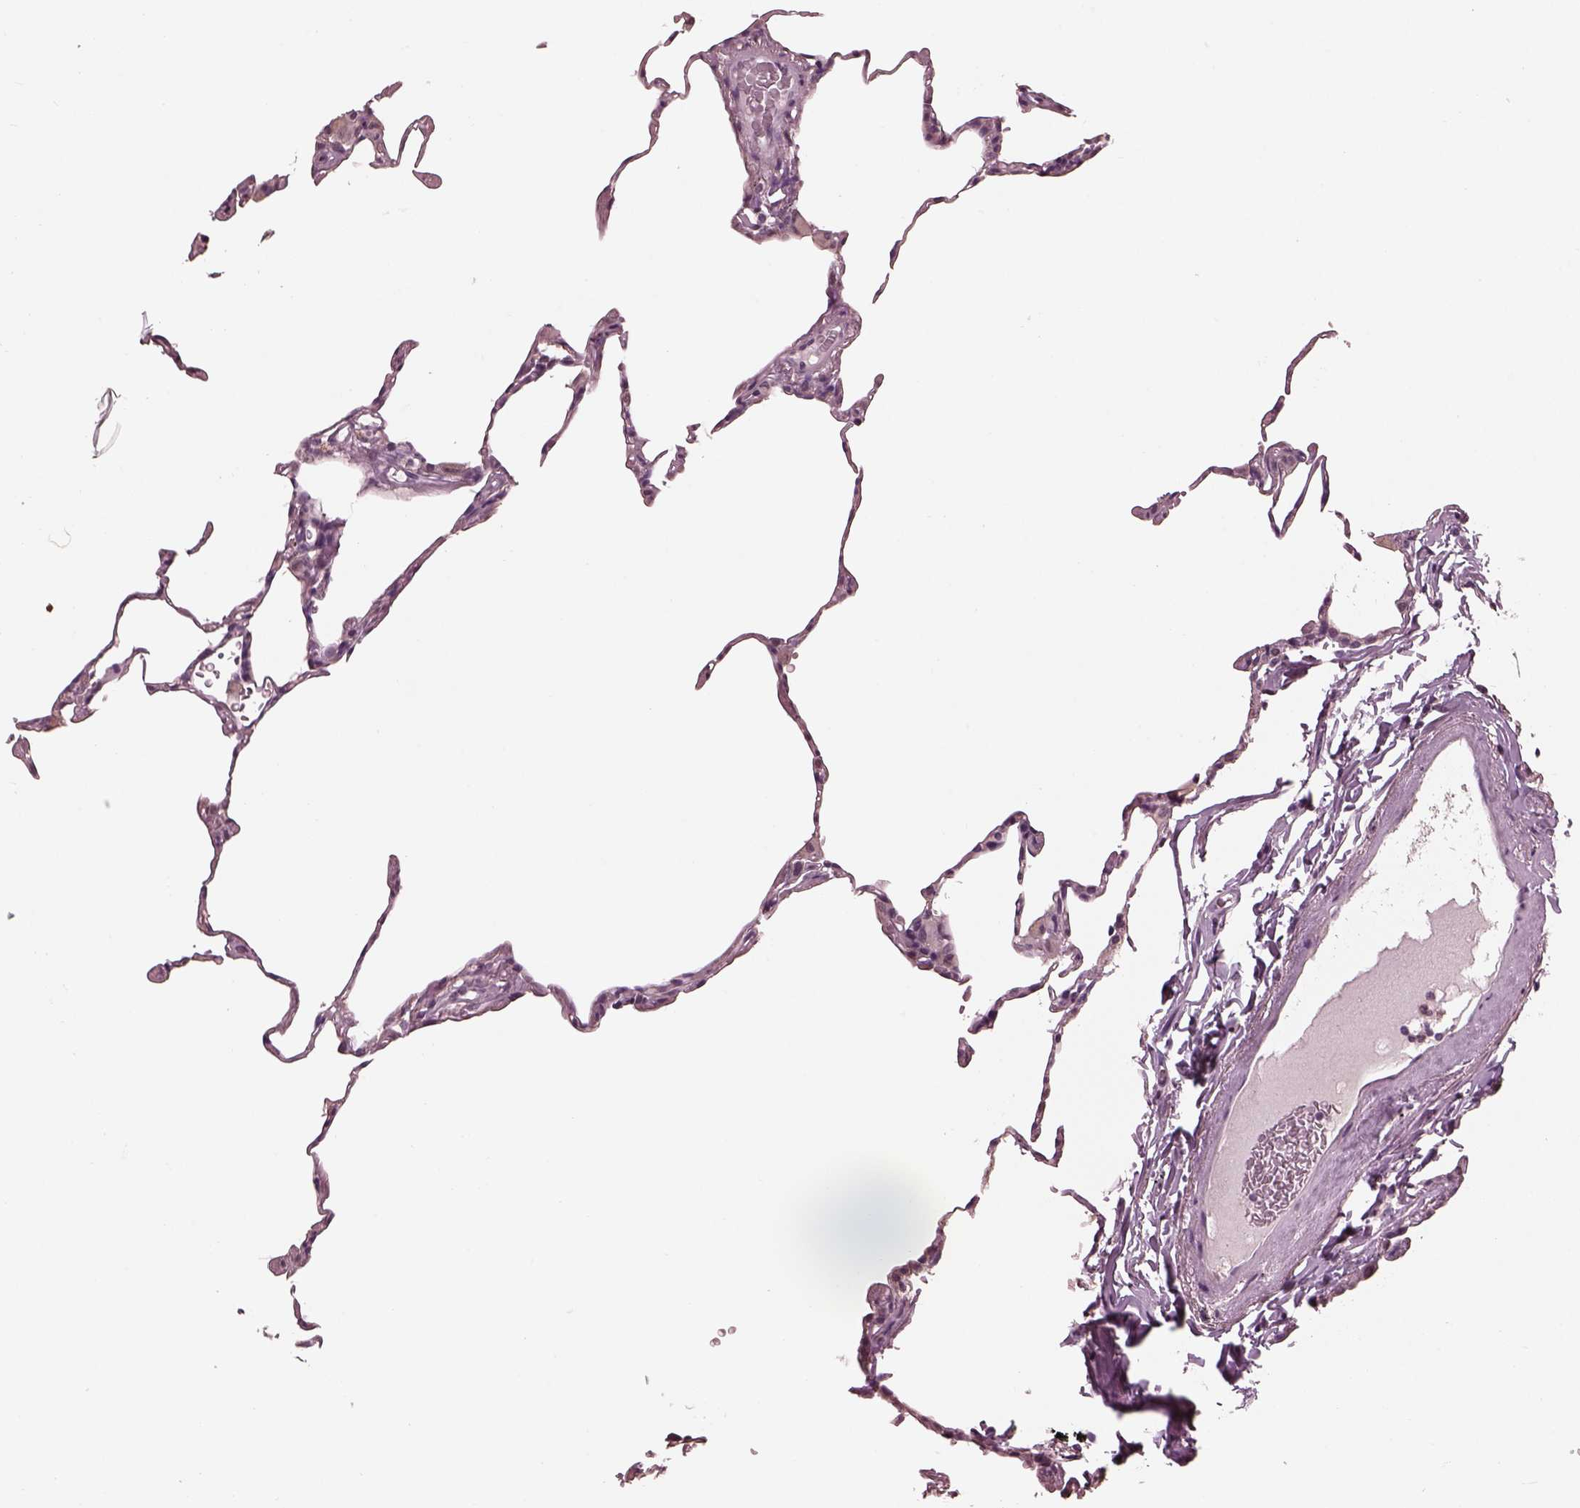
{"staining": {"intensity": "negative", "quantity": "none", "location": "none"}, "tissue": "lung", "cell_type": "Alveolar cells", "image_type": "normal", "snomed": [{"axis": "morphology", "description": "Normal tissue, NOS"}, {"axis": "topography", "description": "Lung"}], "caption": "The image shows no significant expression in alveolar cells of lung.", "gene": "TSKS", "patient": {"sex": "female", "age": 57}}